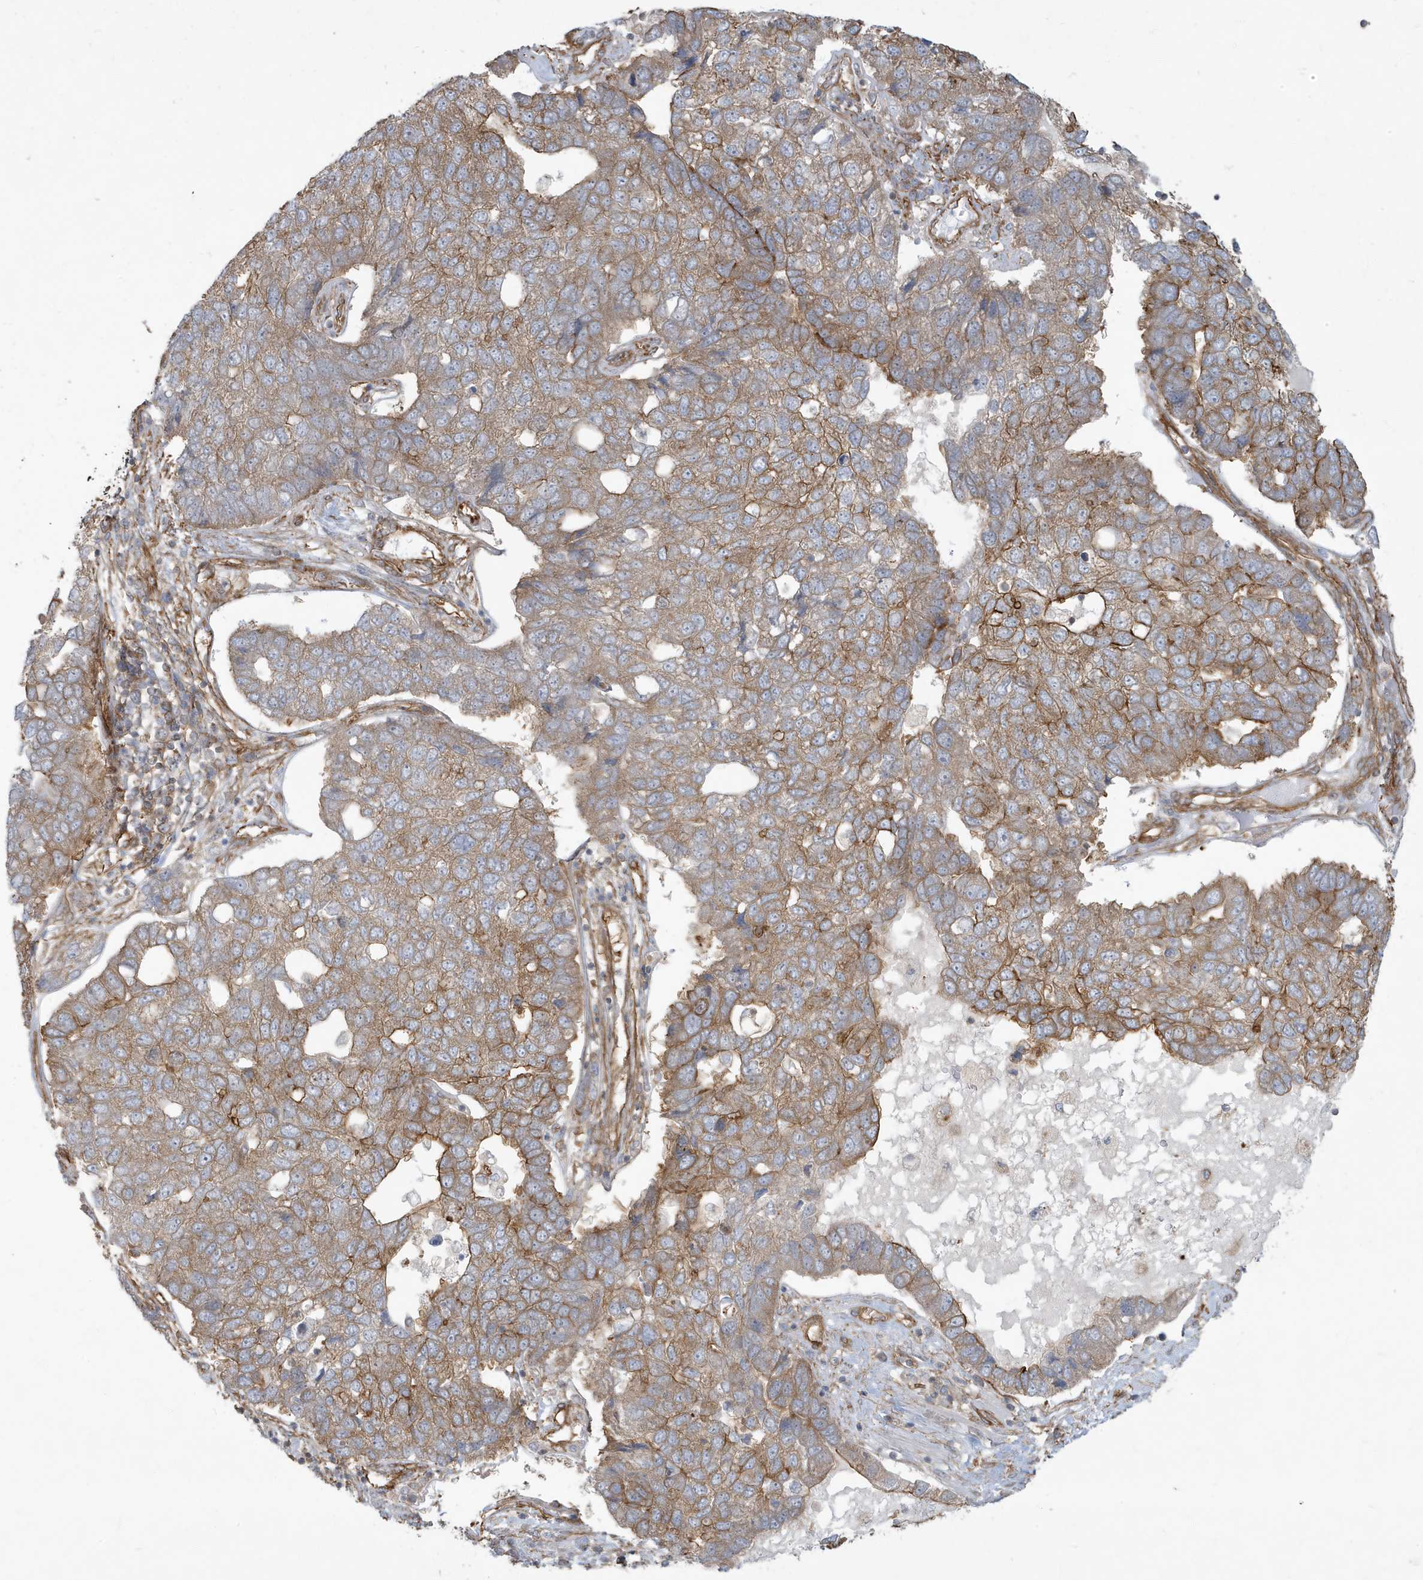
{"staining": {"intensity": "moderate", "quantity": "25%-75%", "location": "cytoplasmic/membranous"}, "tissue": "pancreatic cancer", "cell_type": "Tumor cells", "image_type": "cancer", "snomed": [{"axis": "morphology", "description": "Adenocarcinoma, NOS"}, {"axis": "topography", "description": "Pancreas"}], "caption": "Immunohistochemistry photomicrograph of neoplastic tissue: human pancreatic cancer (adenocarcinoma) stained using immunohistochemistry displays medium levels of moderate protein expression localized specifically in the cytoplasmic/membranous of tumor cells, appearing as a cytoplasmic/membranous brown color.", "gene": "ATP23", "patient": {"sex": "female", "age": 61}}